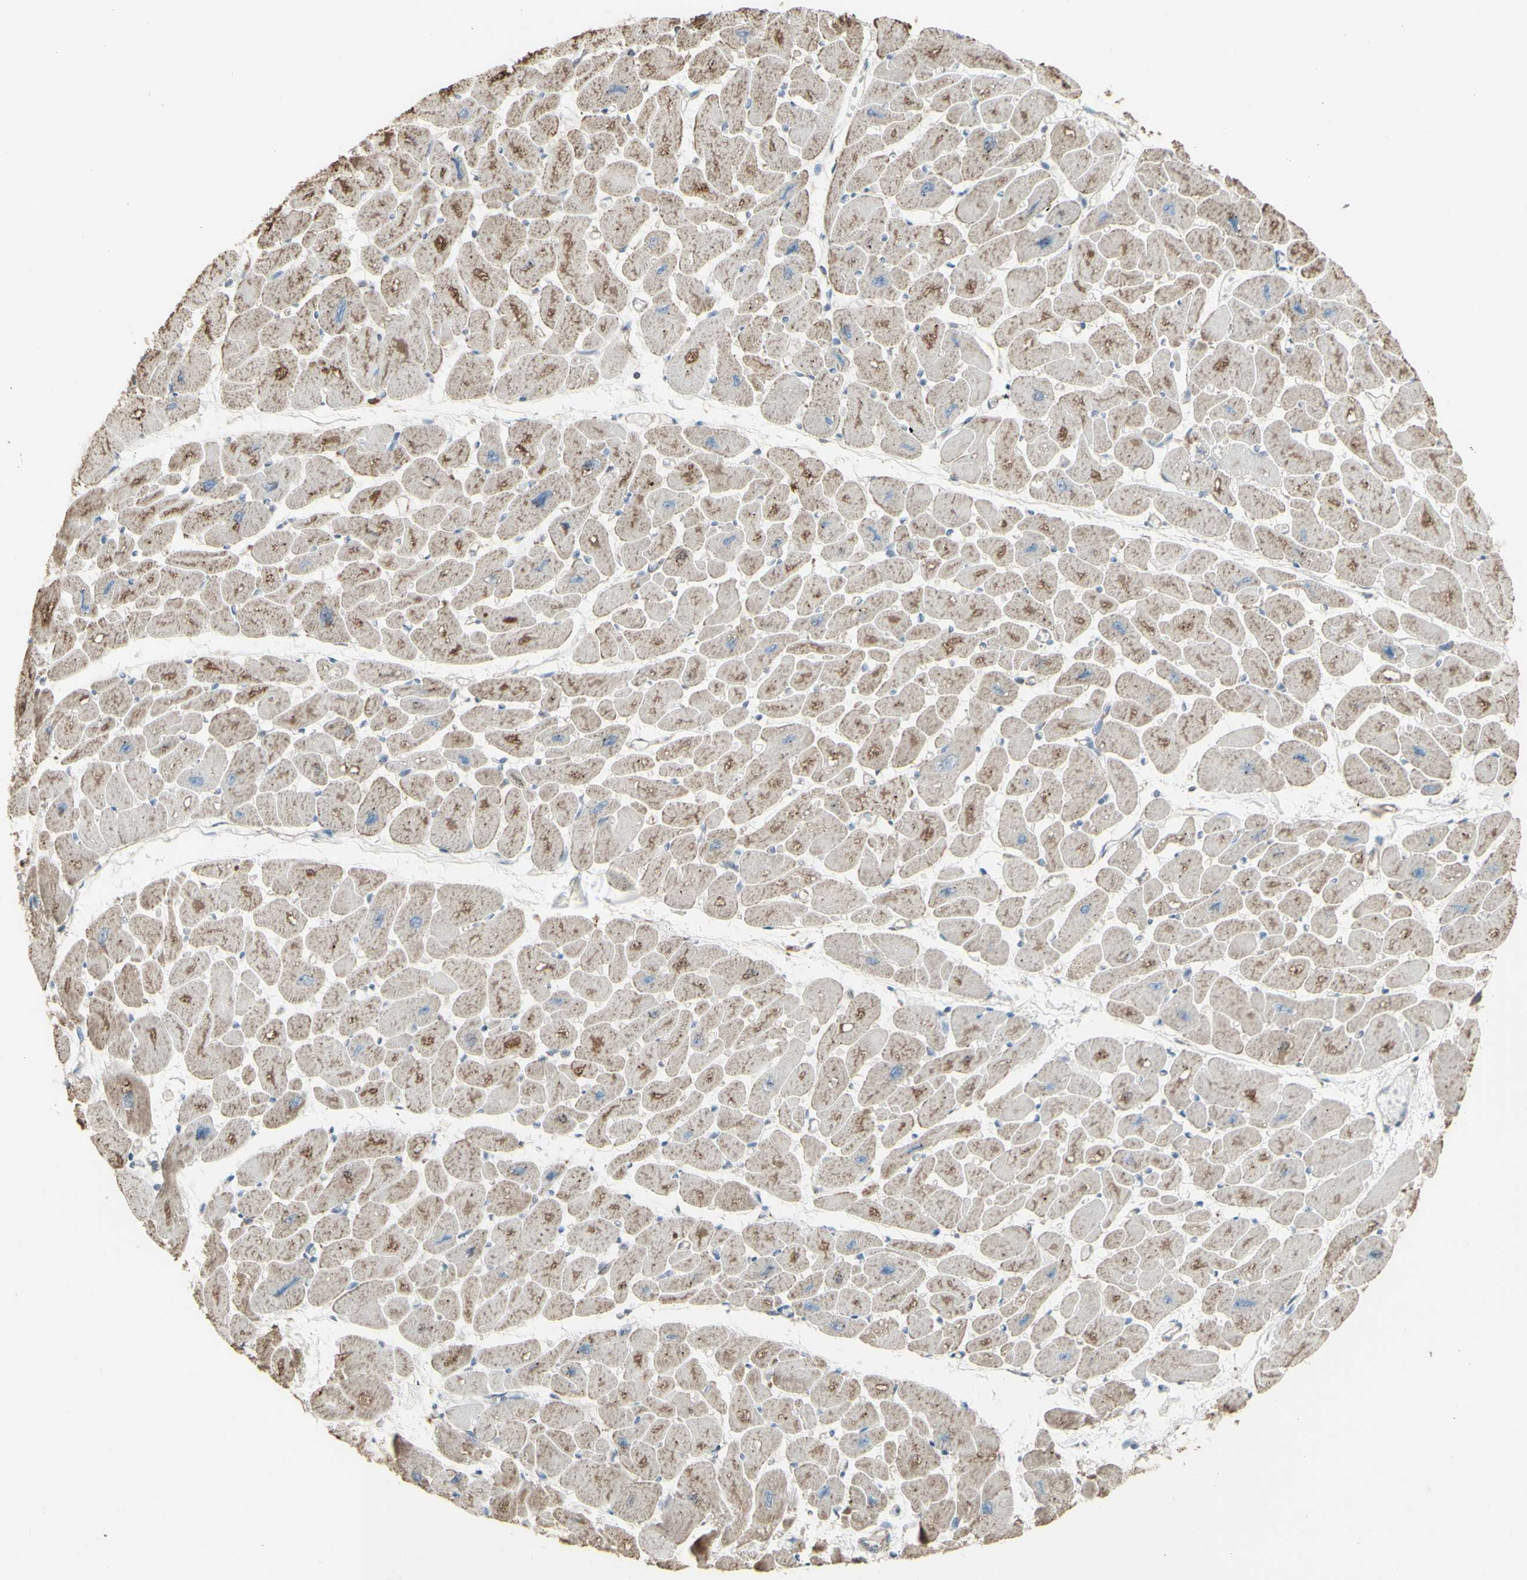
{"staining": {"intensity": "weak", "quantity": ">75%", "location": "cytoplasmic/membranous"}, "tissue": "heart muscle", "cell_type": "Cardiomyocytes", "image_type": "normal", "snomed": [{"axis": "morphology", "description": "Normal tissue, NOS"}, {"axis": "topography", "description": "Heart"}], "caption": "Unremarkable heart muscle exhibits weak cytoplasmic/membranous staining in approximately >75% of cardiomyocytes, visualized by immunohistochemistry.", "gene": "ENSG00000285526", "patient": {"sex": "female", "age": 54}}